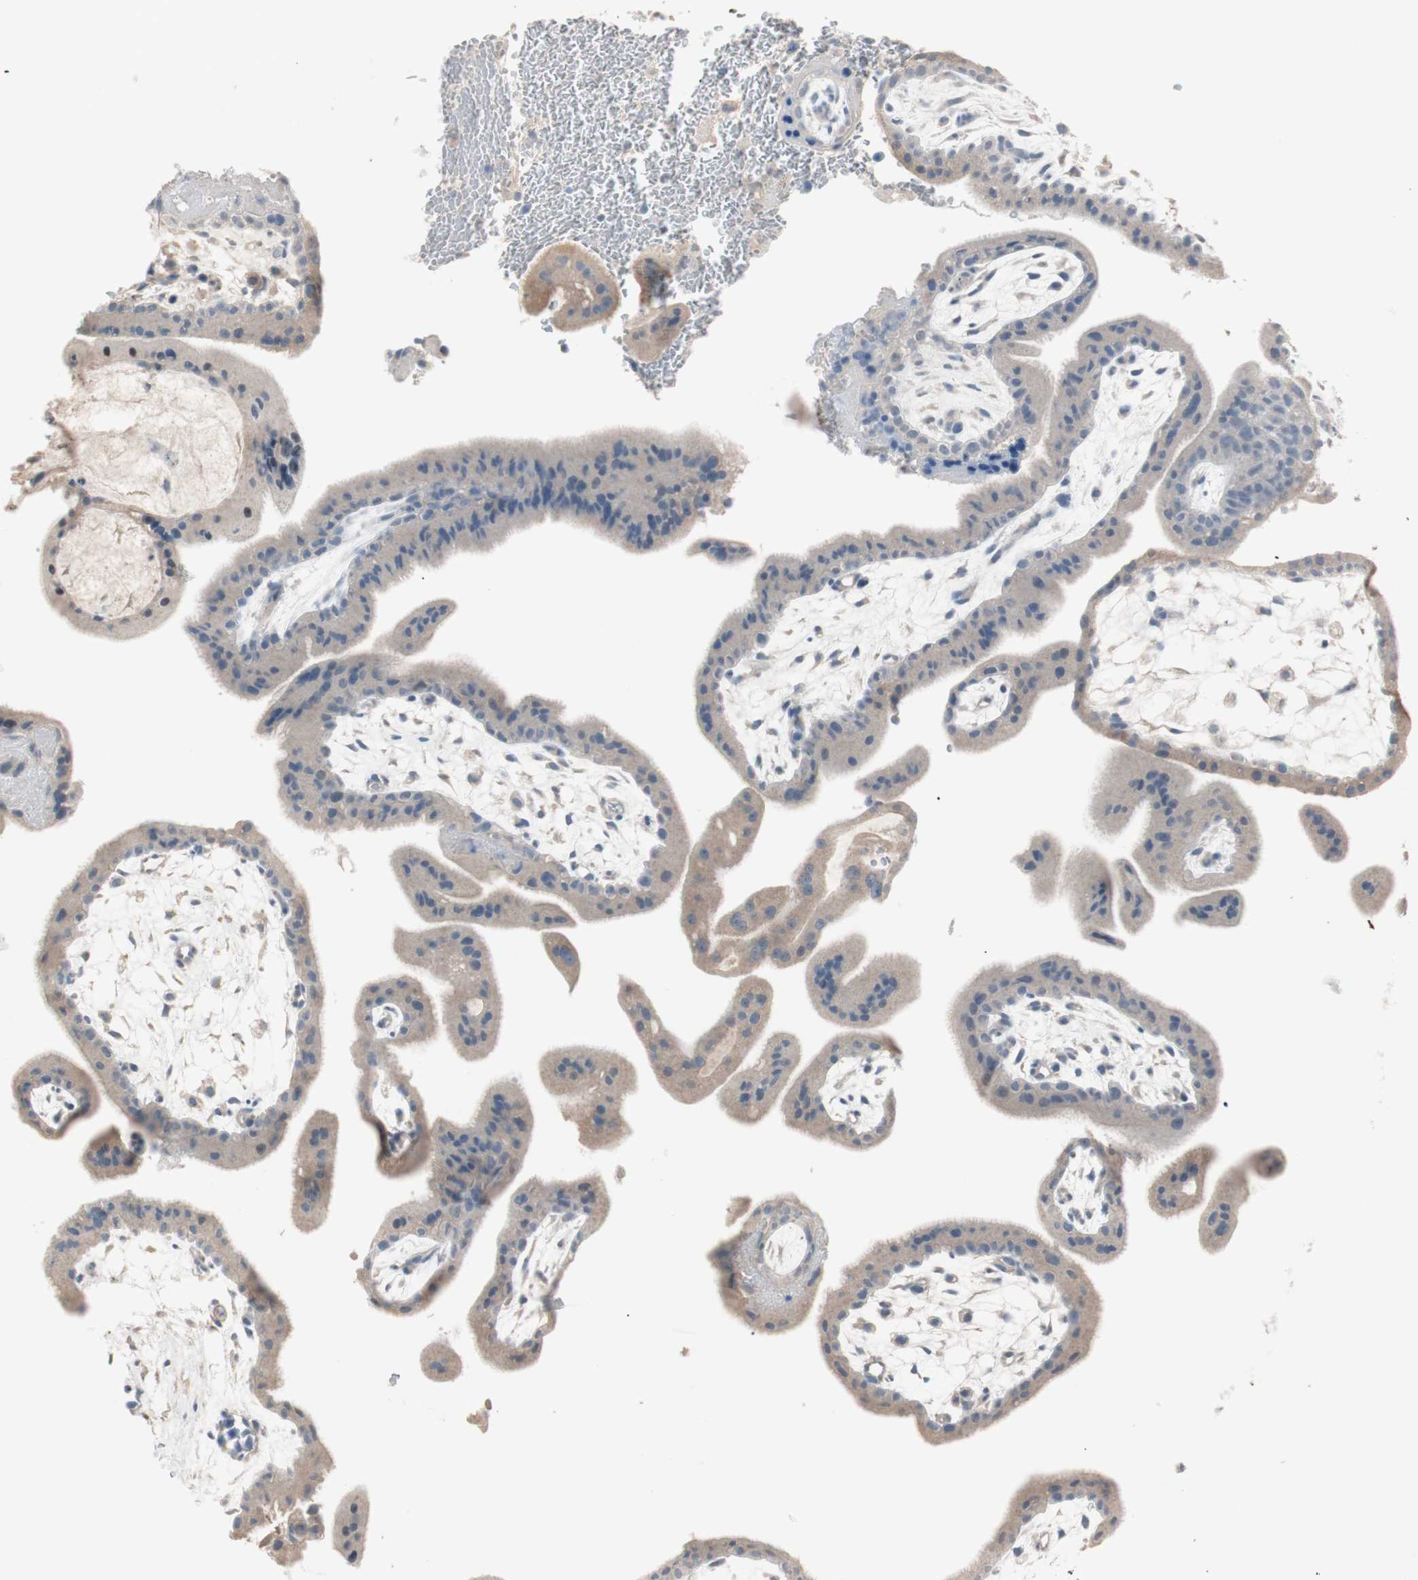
{"staining": {"intensity": "weak", "quantity": "25%-75%", "location": "cytoplasmic/membranous"}, "tissue": "placenta", "cell_type": "Decidual cells", "image_type": "normal", "snomed": [{"axis": "morphology", "description": "Normal tissue, NOS"}, {"axis": "topography", "description": "Placenta"}], "caption": "Immunohistochemical staining of benign placenta displays low levels of weak cytoplasmic/membranous positivity in approximately 25%-75% of decidual cells.", "gene": "KHK", "patient": {"sex": "female", "age": 35}}